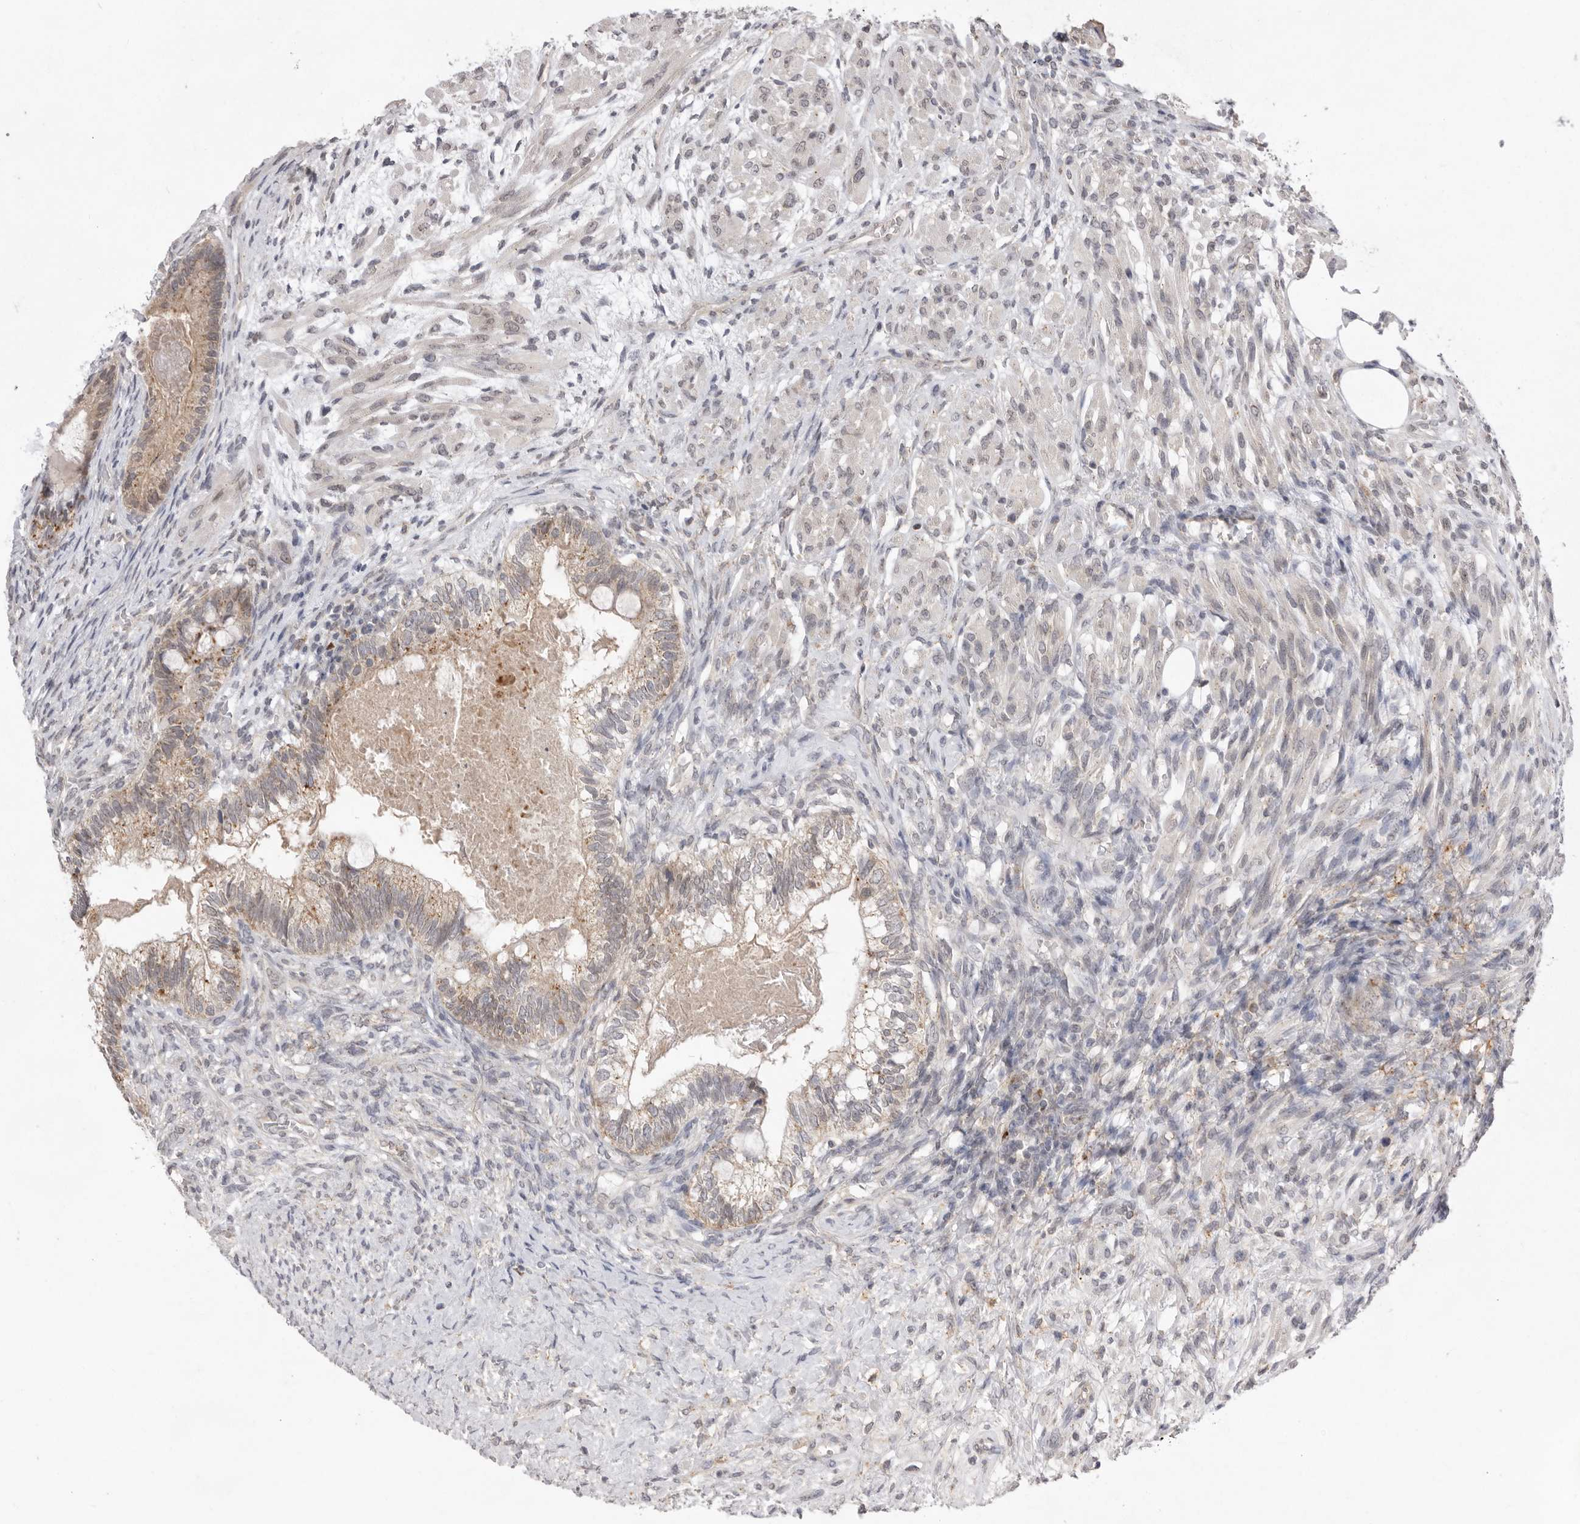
{"staining": {"intensity": "weak", "quantity": "25%-75%", "location": "cytoplasmic/membranous"}, "tissue": "testis cancer", "cell_type": "Tumor cells", "image_type": "cancer", "snomed": [{"axis": "morphology", "description": "Seminoma, NOS"}, {"axis": "morphology", "description": "Carcinoma, Embryonal, NOS"}, {"axis": "topography", "description": "Testis"}], "caption": "A high-resolution image shows immunohistochemistry (IHC) staining of testis cancer (seminoma), which shows weak cytoplasmic/membranous expression in about 25%-75% of tumor cells.", "gene": "TLR3", "patient": {"sex": "male", "age": 28}}